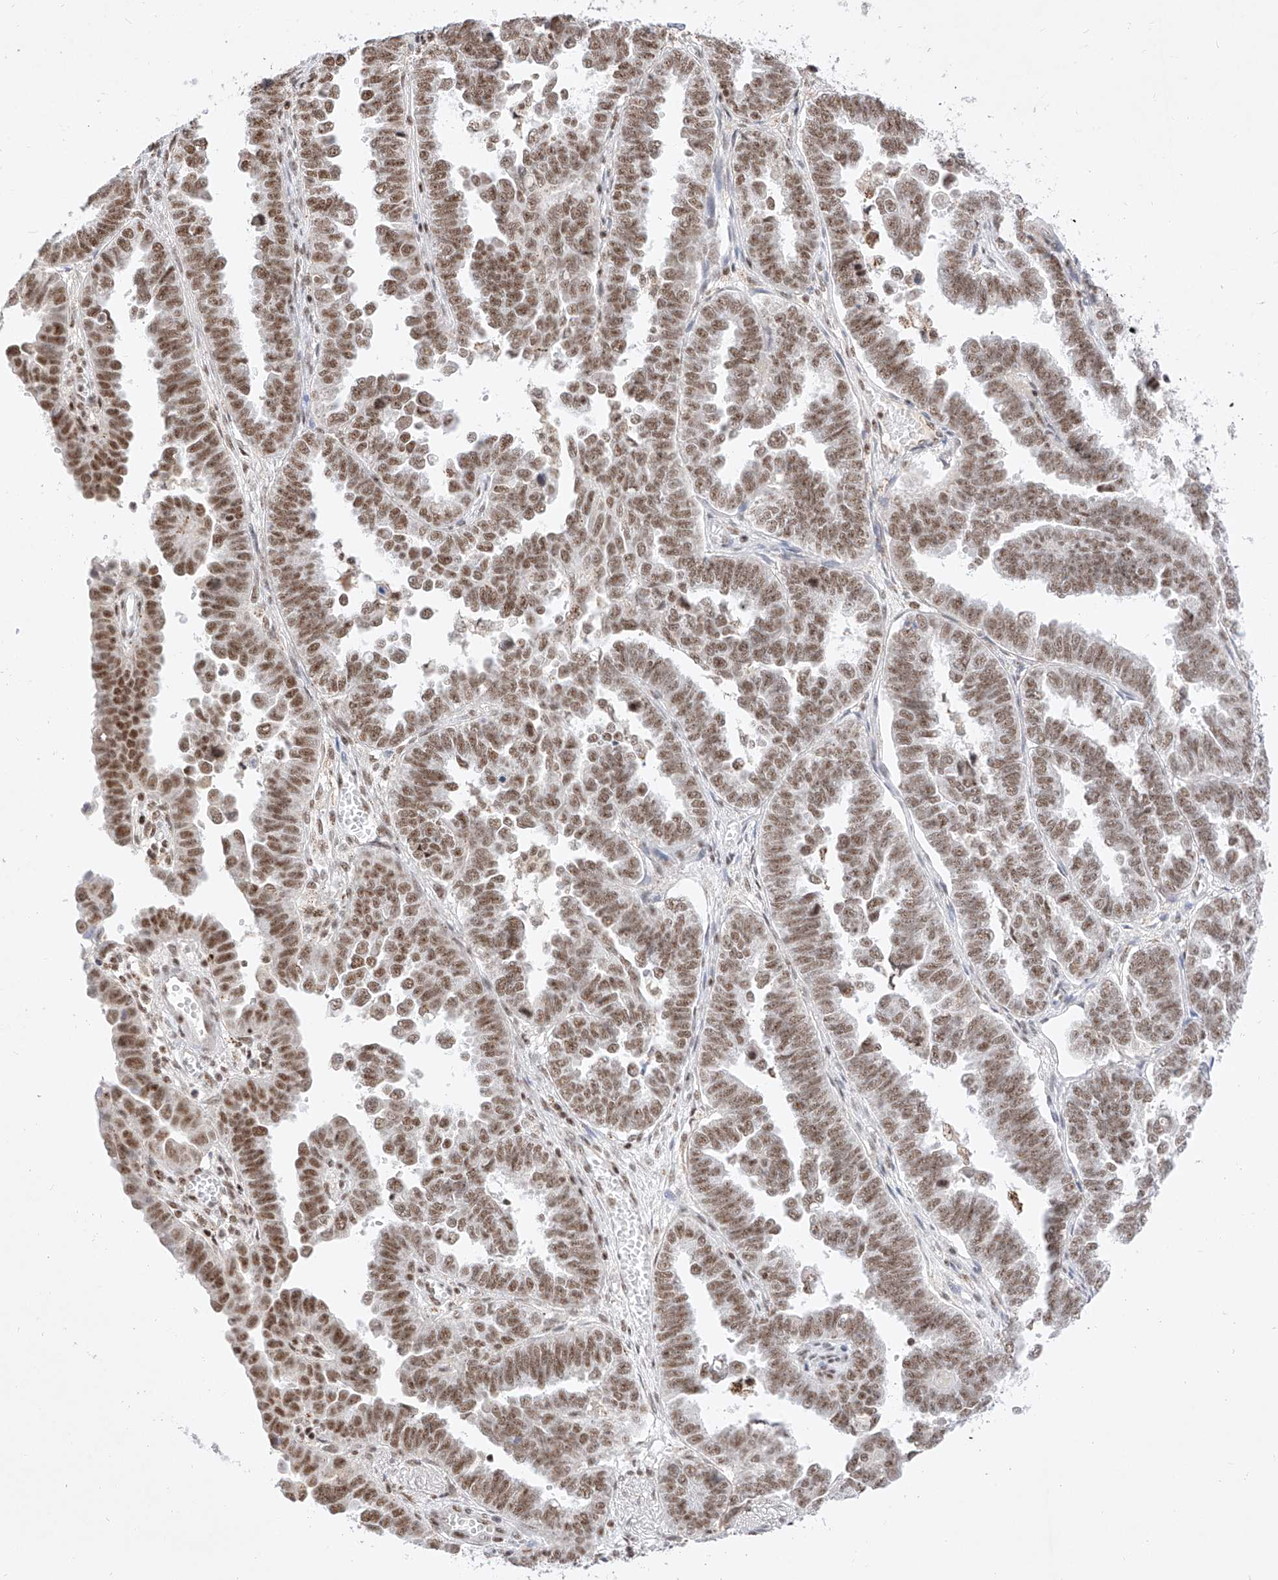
{"staining": {"intensity": "moderate", "quantity": ">75%", "location": "nuclear"}, "tissue": "endometrial cancer", "cell_type": "Tumor cells", "image_type": "cancer", "snomed": [{"axis": "morphology", "description": "Adenocarcinoma, NOS"}, {"axis": "topography", "description": "Endometrium"}], "caption": "Endometrial cancer (adenocarcinoma) stained for a protein (brown) shows moderate nuclear positive expression in approximately >75% of tumor cells.", "gene": "NRF1", "patient": {"sex": "female", "age": 75}}